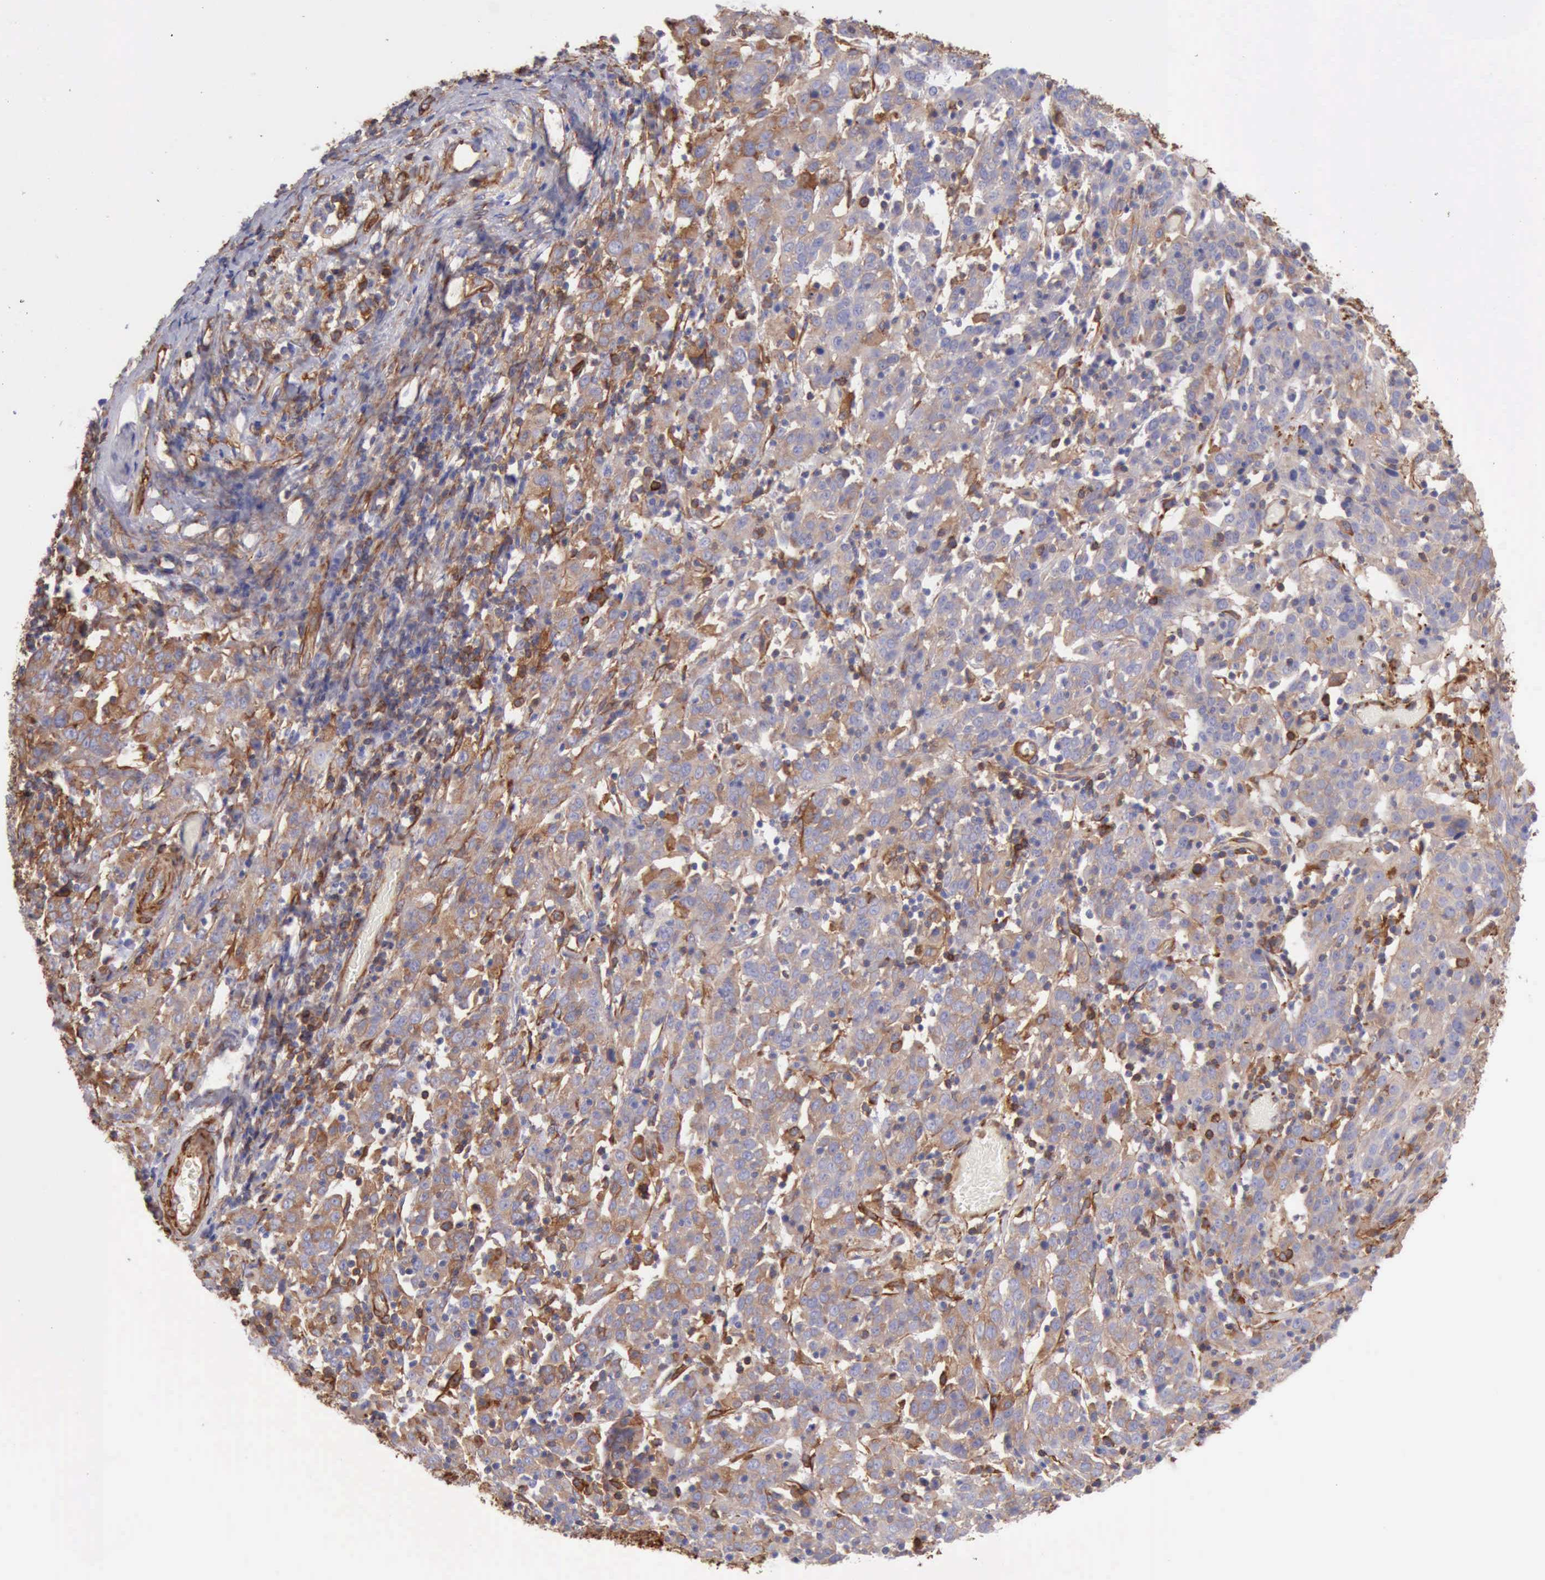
{"staining": {"intensity": "moderate", "quantity": "25%-75%", "location": "cytoplasmic/membranous"}, "tissue": "cervical cancer", "cell_type": "Tumor cells", "image_type": "cancer", "snomed": [{"axis": "morphology", "description": "Normal tissue, NOS"}, {"axis": "morphology", "description": "Squamous cell carcinoma, NOS"}, {"axis": "topography", "description": "Cervix"}], "caption": "Immunohistochemistry of human squamous cell carcinoma (cervical) exhibits medium levels of moderate cytoplasmic/membranous staining in approximately 25%-75% of tumor cells. (DAB IHC, brown staining for protein, blue staining for nuclei).", "gene": "FLNA", "patient": {"sex": "female", "age": 67}}